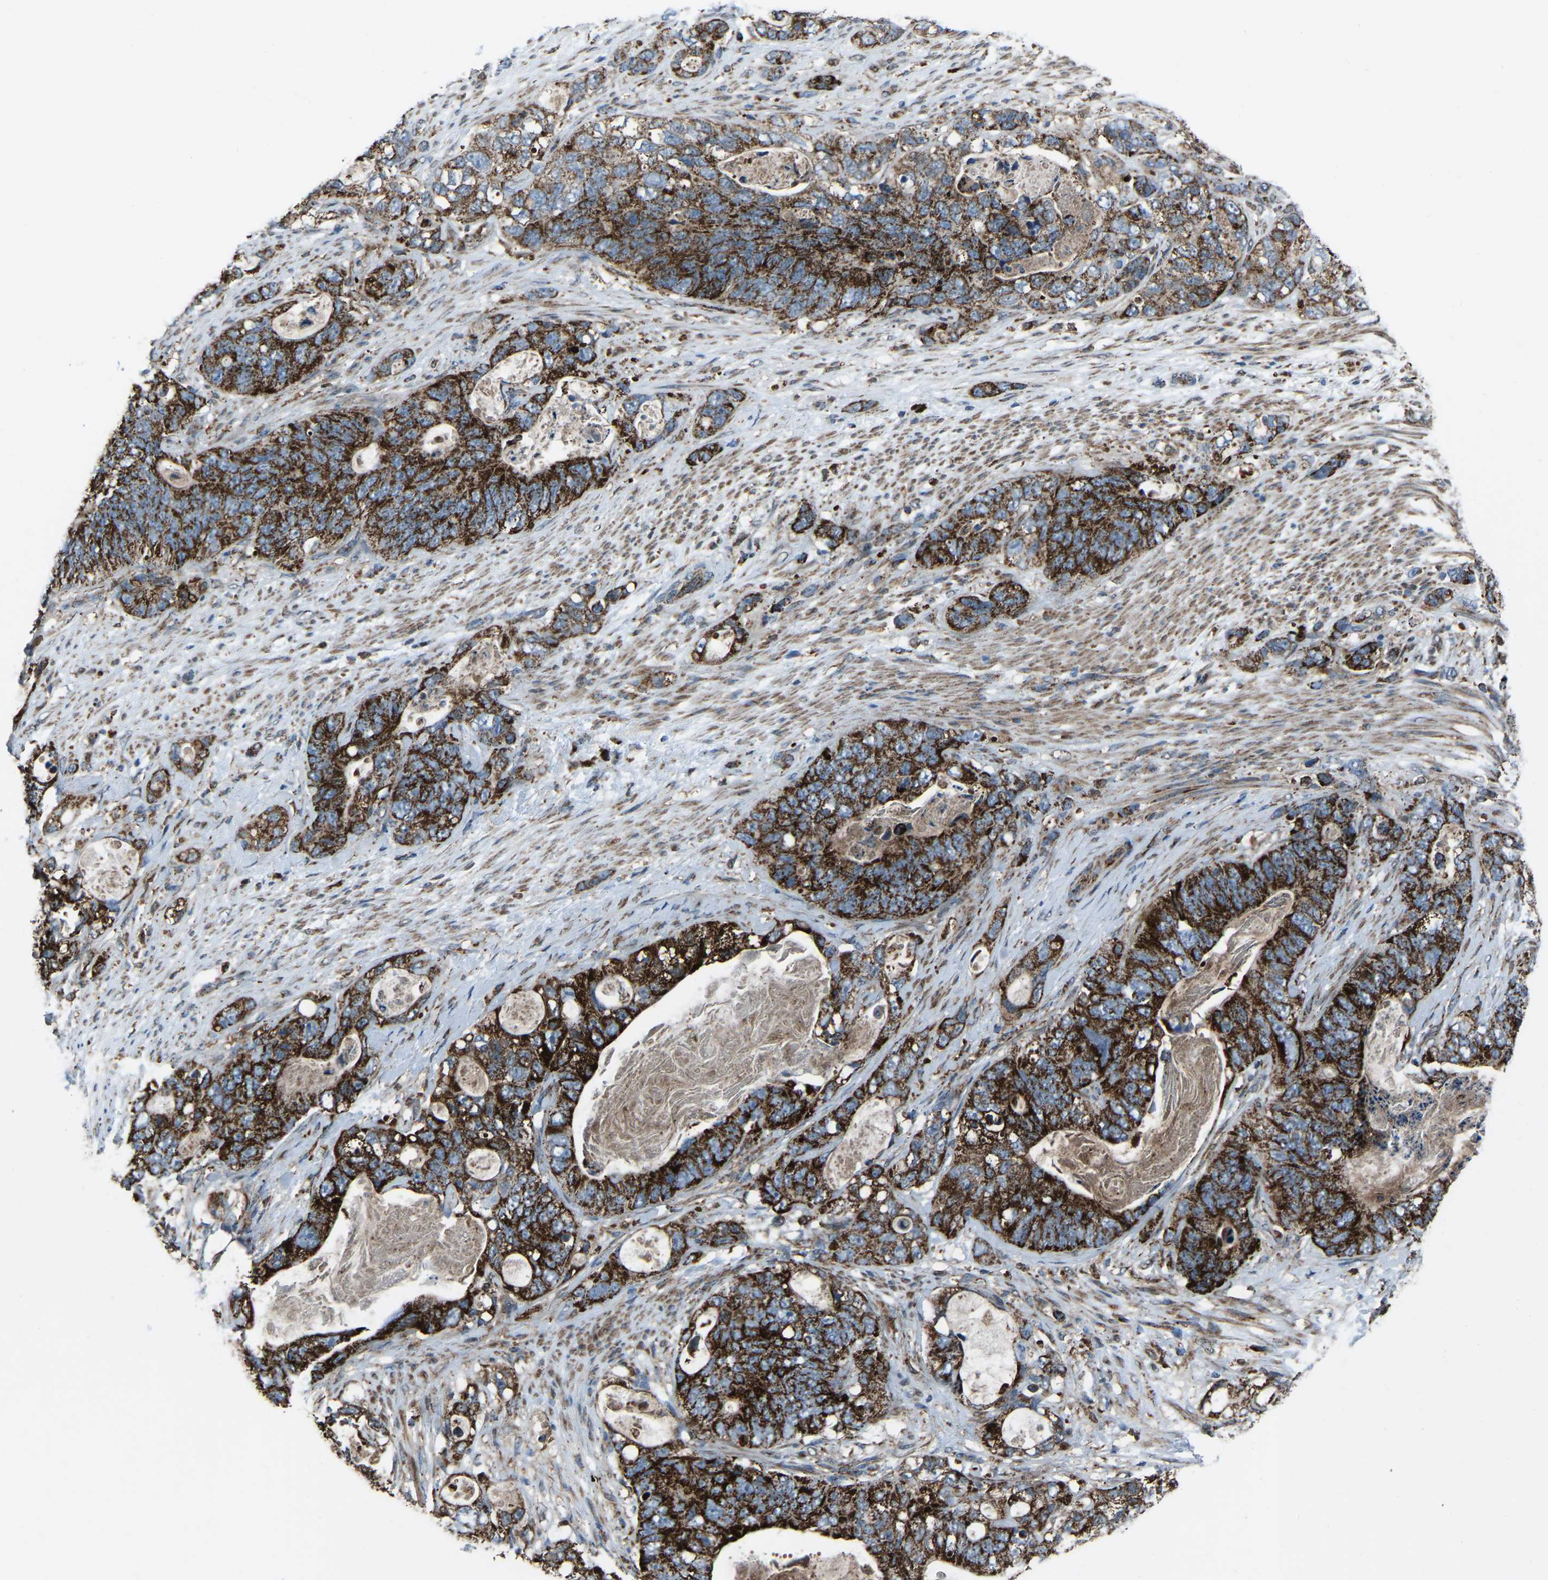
{"staining": {"intensity": "strong", "quantity": ">75%", "location": "cytoplasmic/membranous"}, "tissue": "stomach cancer", "cell_type": "Tumor cells", "image_type": "cancer", "snomed": [{"axis": "morphology", "description": "Normal tissue, NOS"}, {"axis": "morphology", "description": "Adenocarcinoma, NOS"}, {"axis": "topography", "description": "Stomach"}], "caption": "Tumor cells exhibit strong cytoplasmic/membranous positivity in approximately >75% of cells in stomach adenocarcinoma.", "gene": "AKR1A1", "patient": {"sex": "female", "age": 89}}